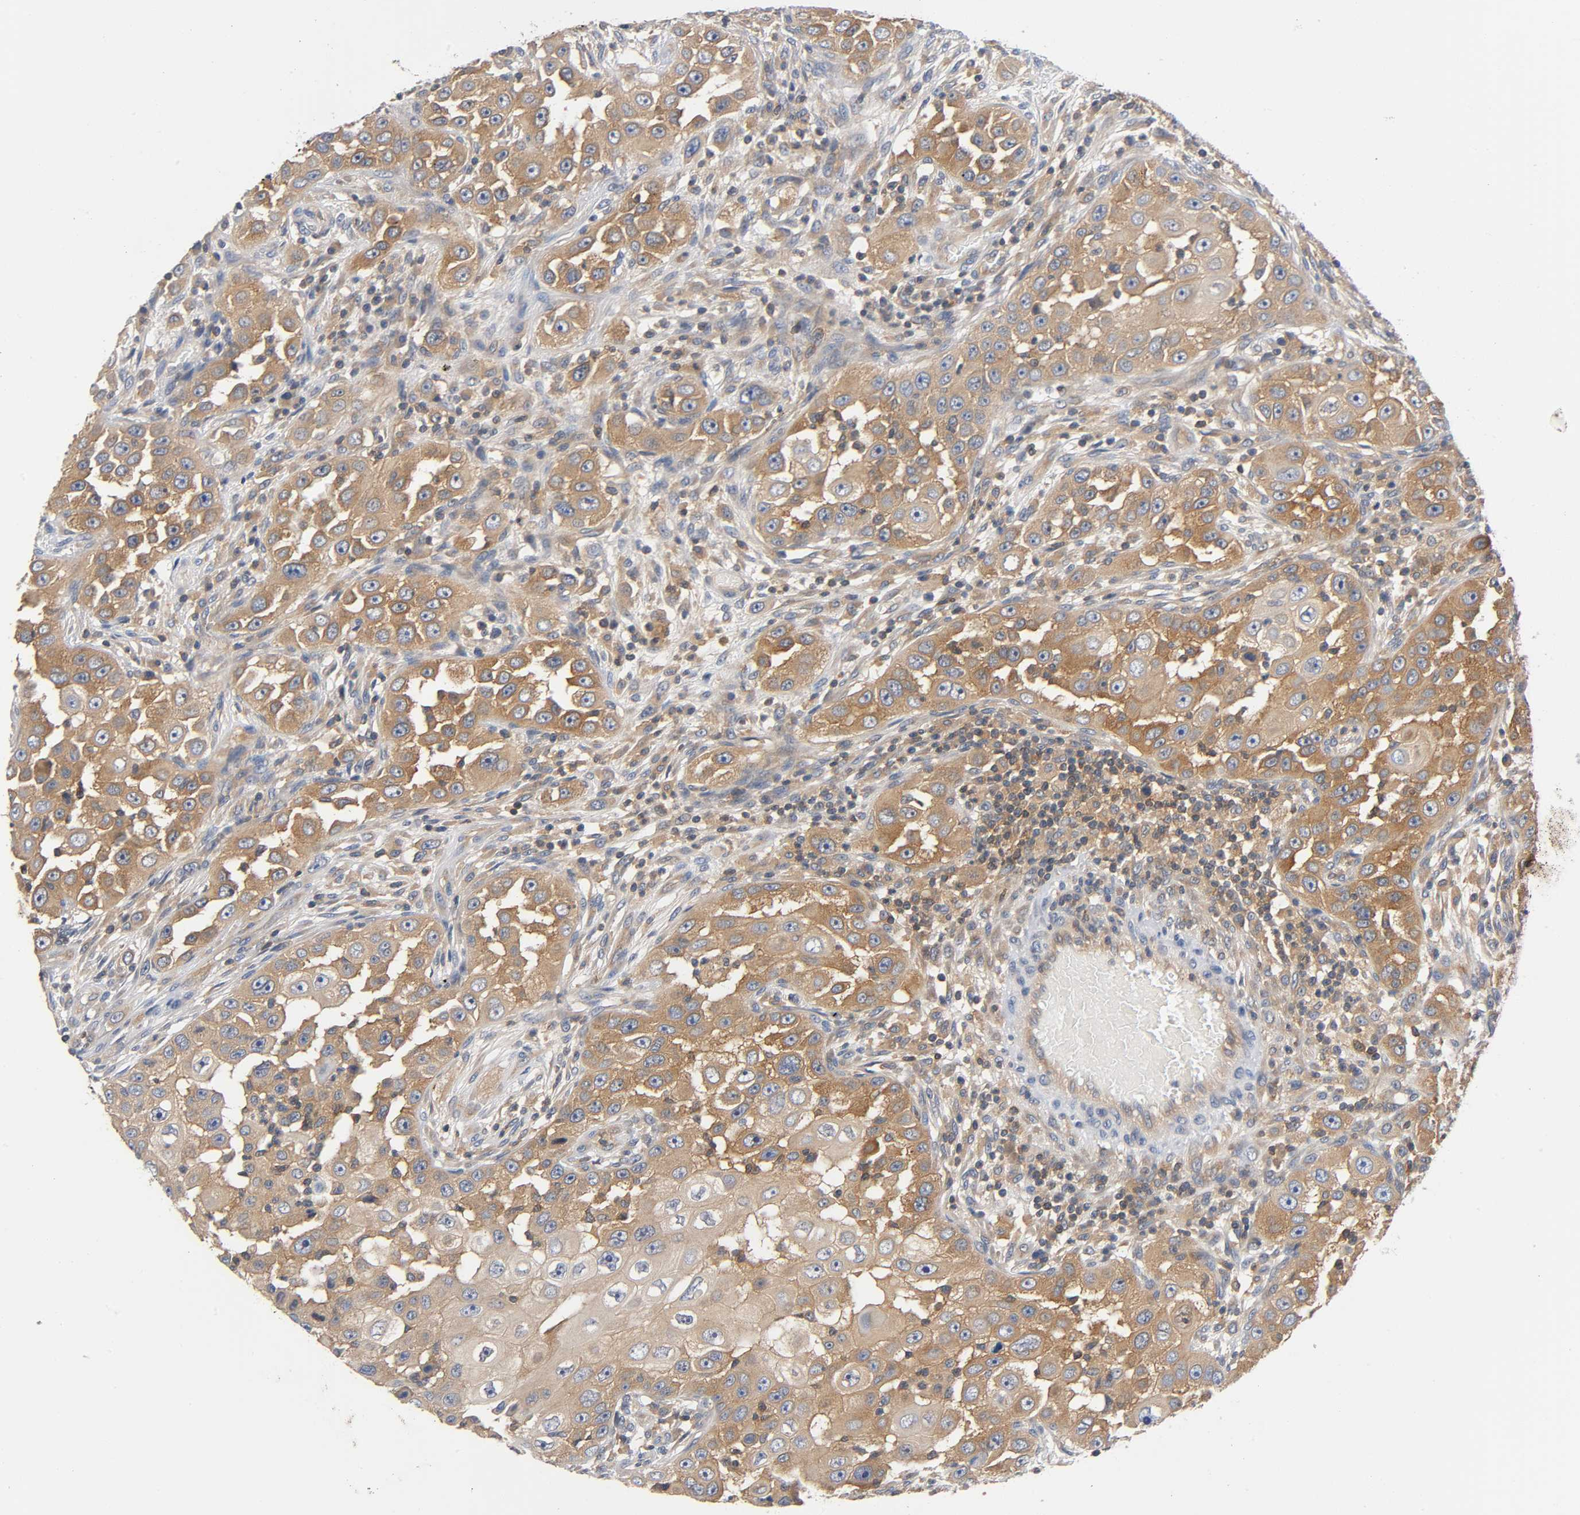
{"staining": {"intensity": "moderate", "quantity": ">75%", "location": "cytoplasmic/membranous"}, "tissue": "head and neck cancer", "cell_type": "Tumor cells", "image_type": "cancer", "snomed": [{"axis": "morphology", "description": "Carcinoma, NOS"}, {"axis": "topography", "description": "Head-Neck"}], "caption": "Head and neck carcinoma stained with immunohistochemistry (IHC) demonstrates moderate cytoplasmic/membranous expression in about >75% of tumor cells. (Brightfield microscopy of DAB IHC at high magnification).", "gene": "PRKAB1", "patient": {"sex": "male", "age": 87}}